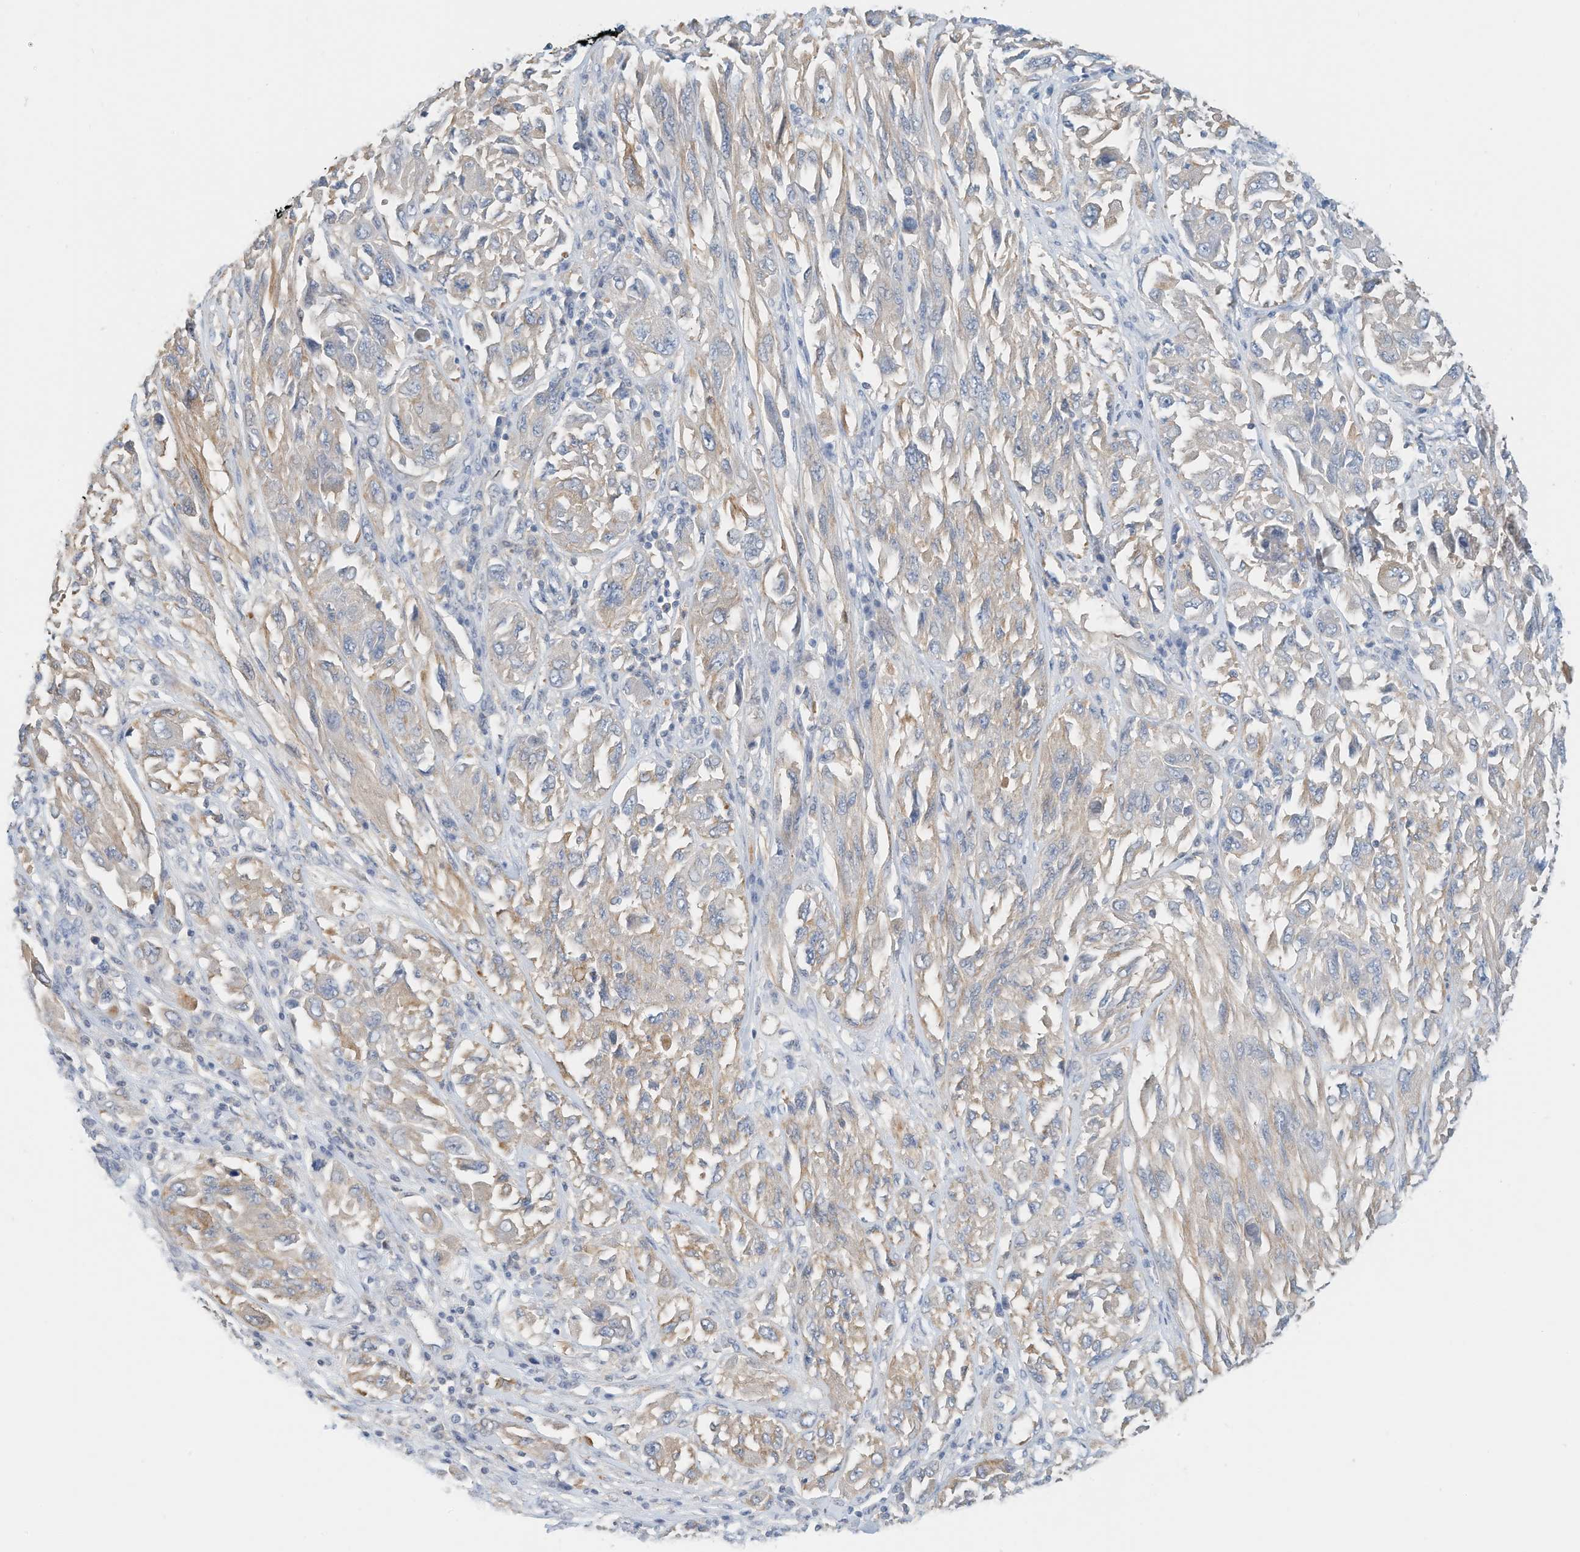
{"staining": {"intensity": "weak", "quantity": "<25%", "location": "cytoplasmic/membranous"}, "tissue": "melanoma", "cell_type": "Tumor cells", "image_type": "cancer", "snomed": [{"axis": "morphology", "description": "Malignant melanoma, NOS"}, {"axis": "topography", "description": "Skin"}], "caption": "This is an IHC micrograph of malignant melanoma. There is no positivity in tumor cells.", "gene": "MICAL1", "patient": {"sex": "female", "age": 91}}